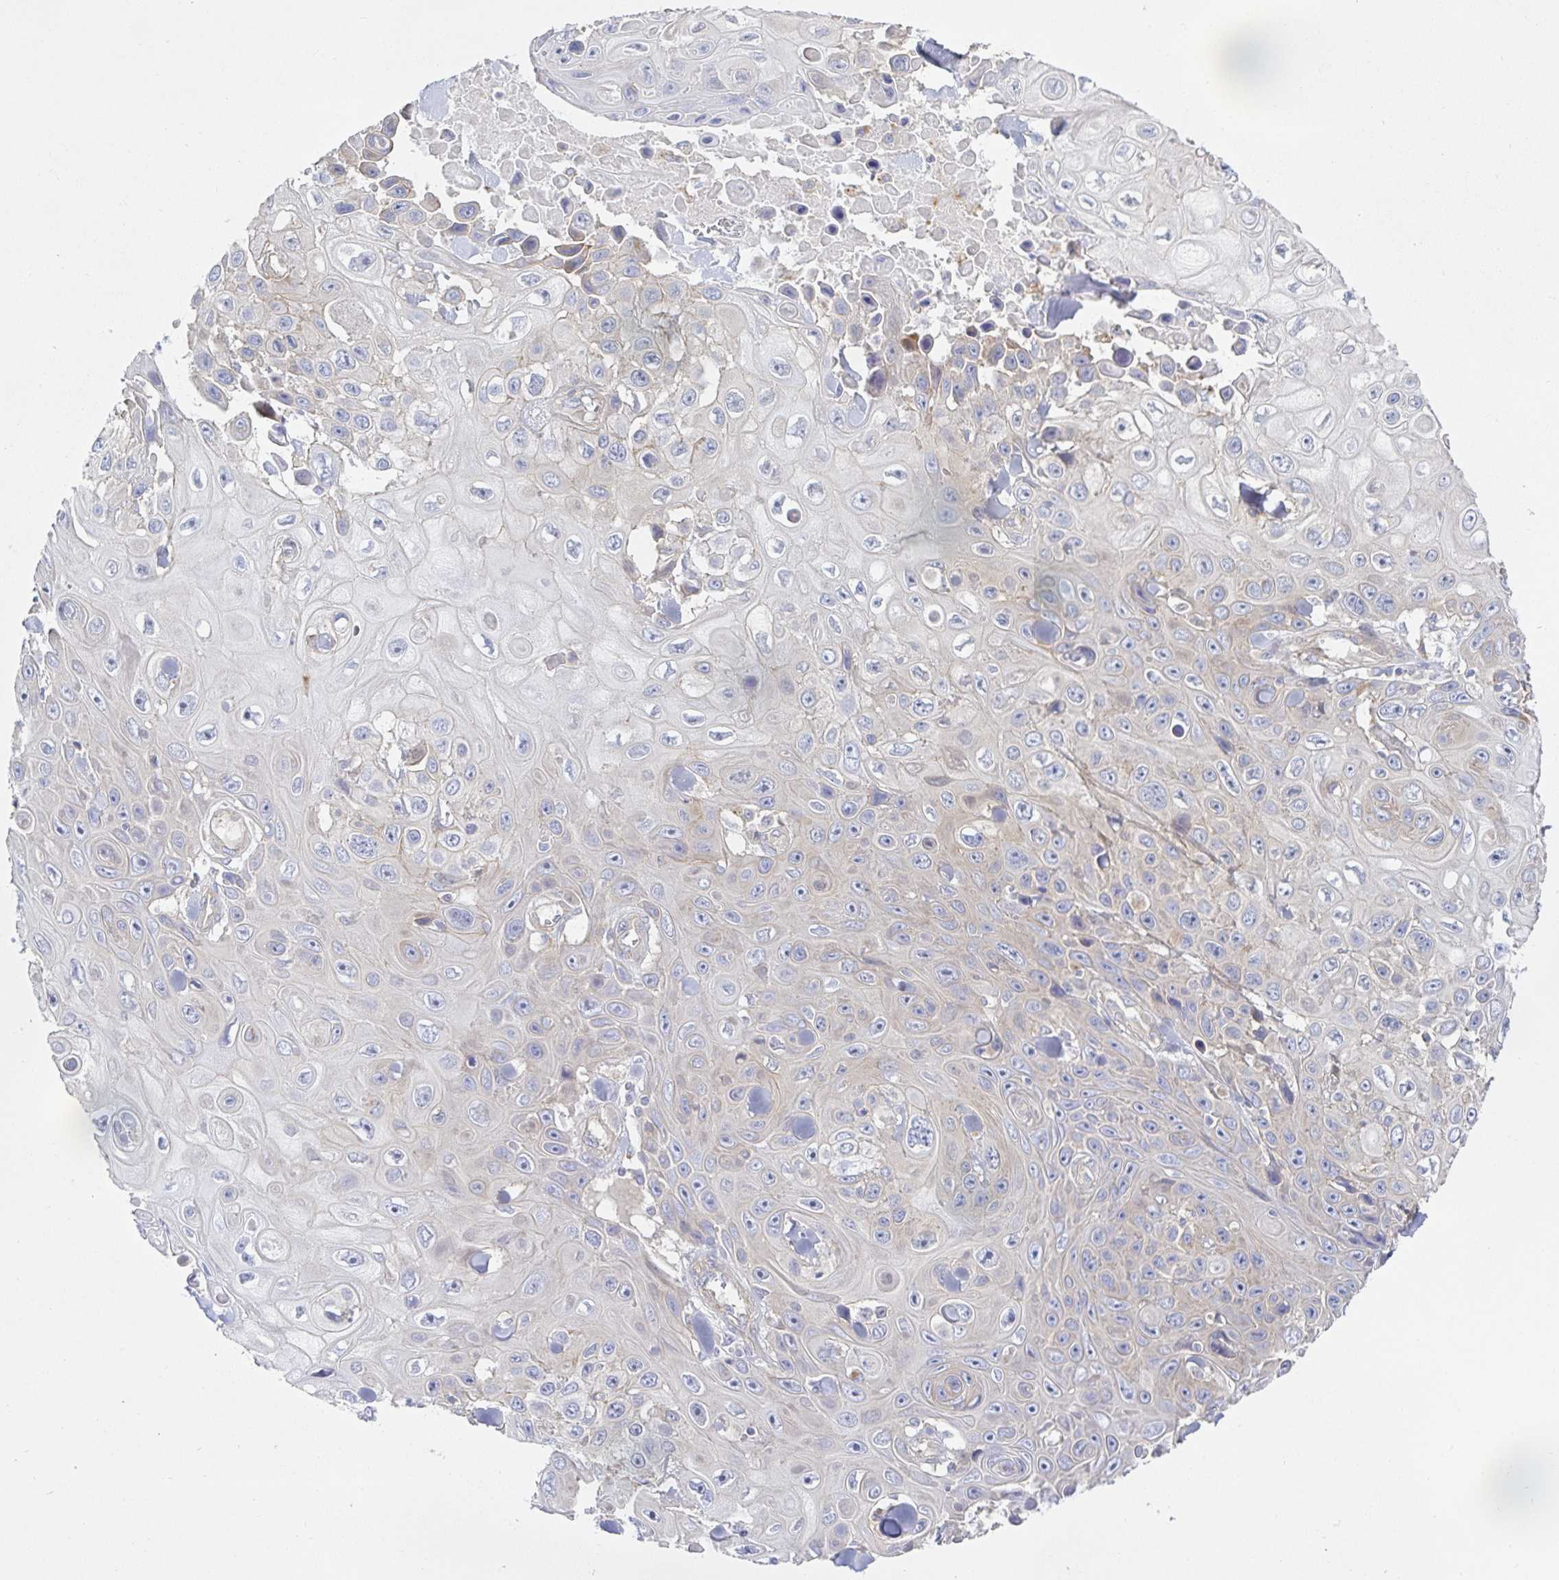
{"staining": {"intensity": "negative", "quantity": "none", "location": "none"}, "tissue": "skin cancer", "cell_type": "Tumor cells", "image_type": "cancer", "snomed": [{"axis": "morphology", "description": "Squamous cell carcinoma, NOS"}, {"axis": "topography", "description": "Skin"}], "caption": "This is an immunohistochemistry histopathology image of squamous cell carcinoma (skin). There is no positivity in tumor cells.", "gene": "METTL22", "patient": {"sex": "male", "age": 82}}